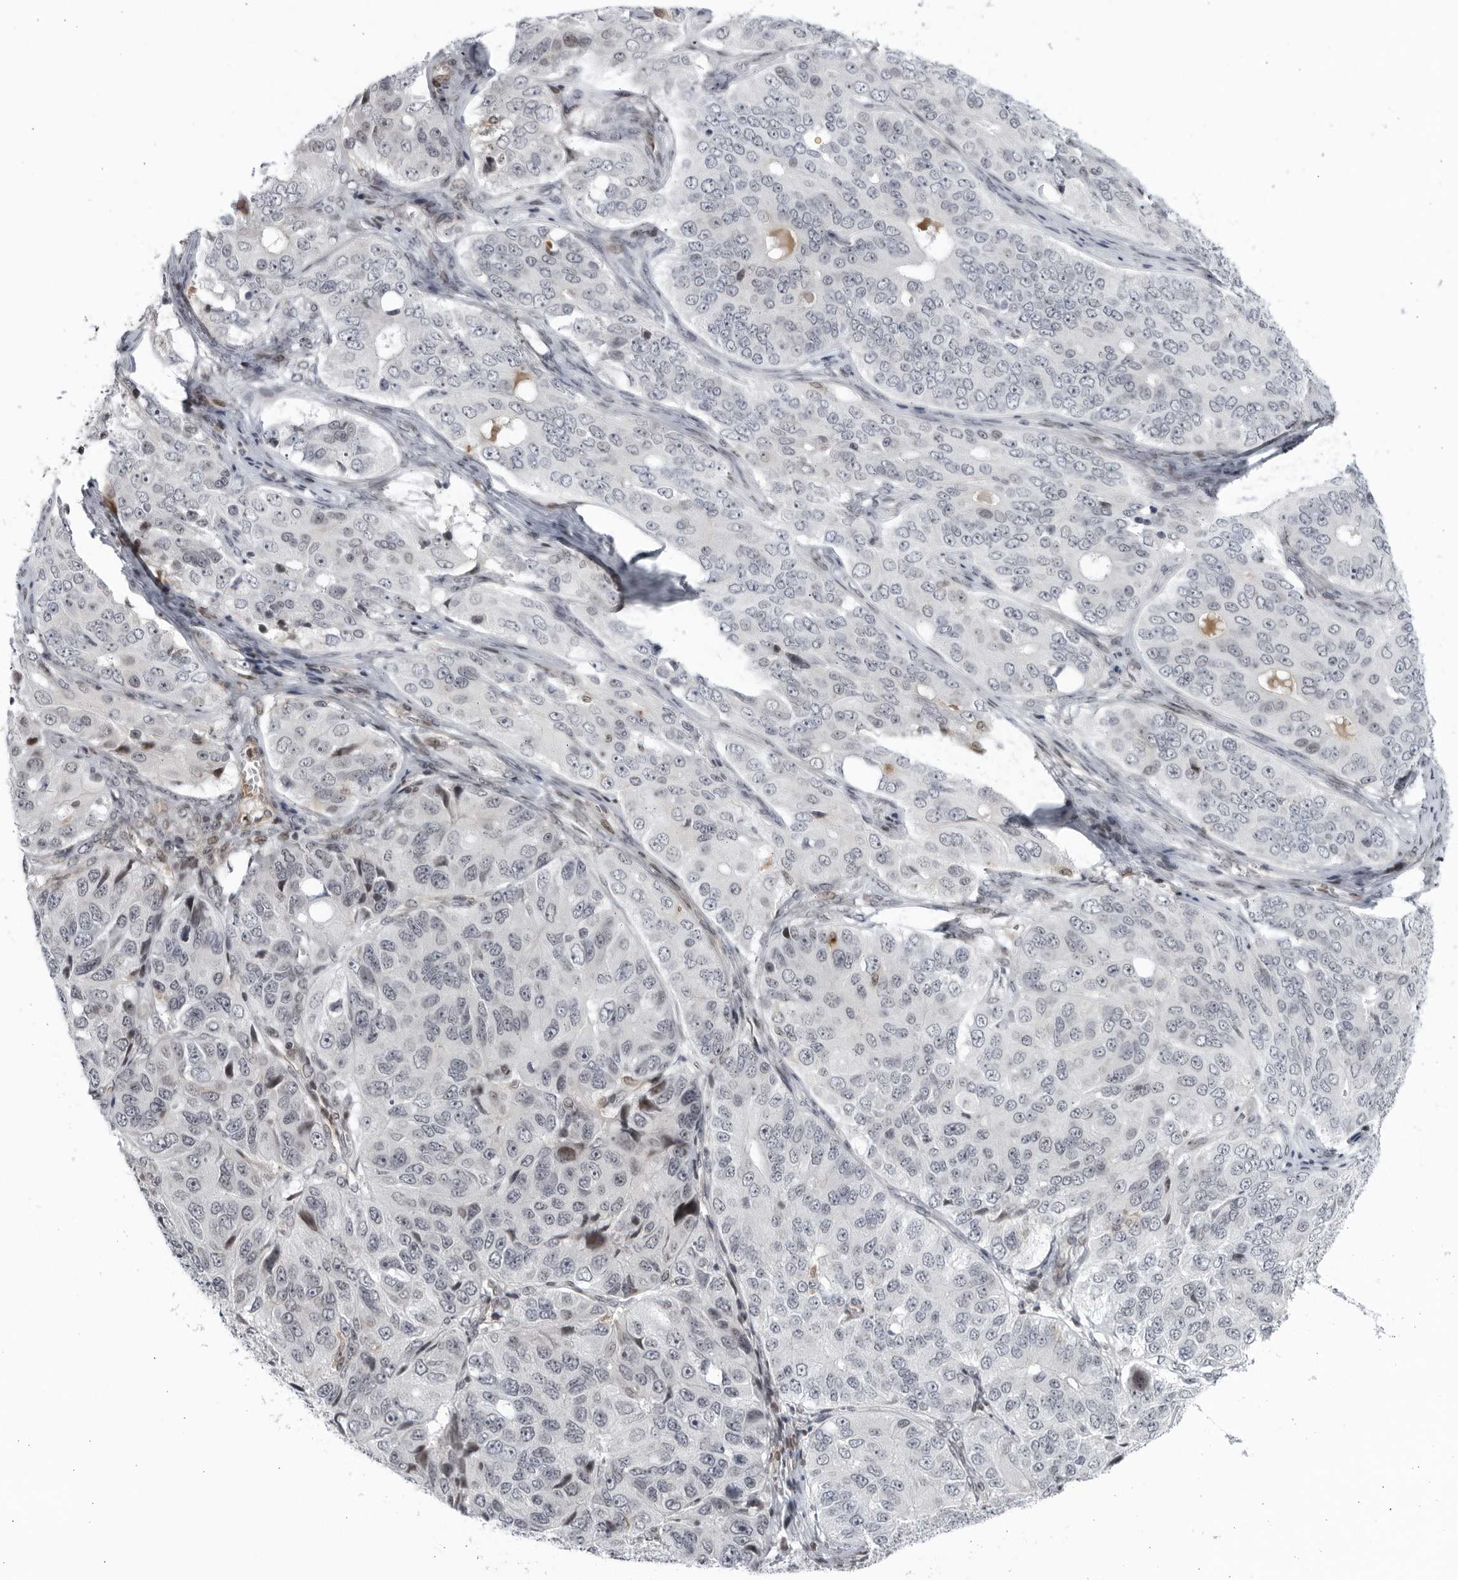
{"staining": {"intensity": "negative", "quantity": "none", "location": "none"}, "tissue": "ovarian cancer", "cell_type": "Tumor cells", "image_type": "cancer", "snomed": [{"axis": "morphology", "description": "Carcinoma, endometroid"}, {"axis": "topography", "description": "Ovary"}], "caption": "Protein analysis of ovarian cancer shows no significant positivity in tumor cells. (Stains: DAB (3,3'-diaminobenzidine) IHC with hematoxylin counter stain, Microscopy: brightfield microscopy at high magnification).", "gene": "DTL", "patient": {"sex": "female", "age": 51}}